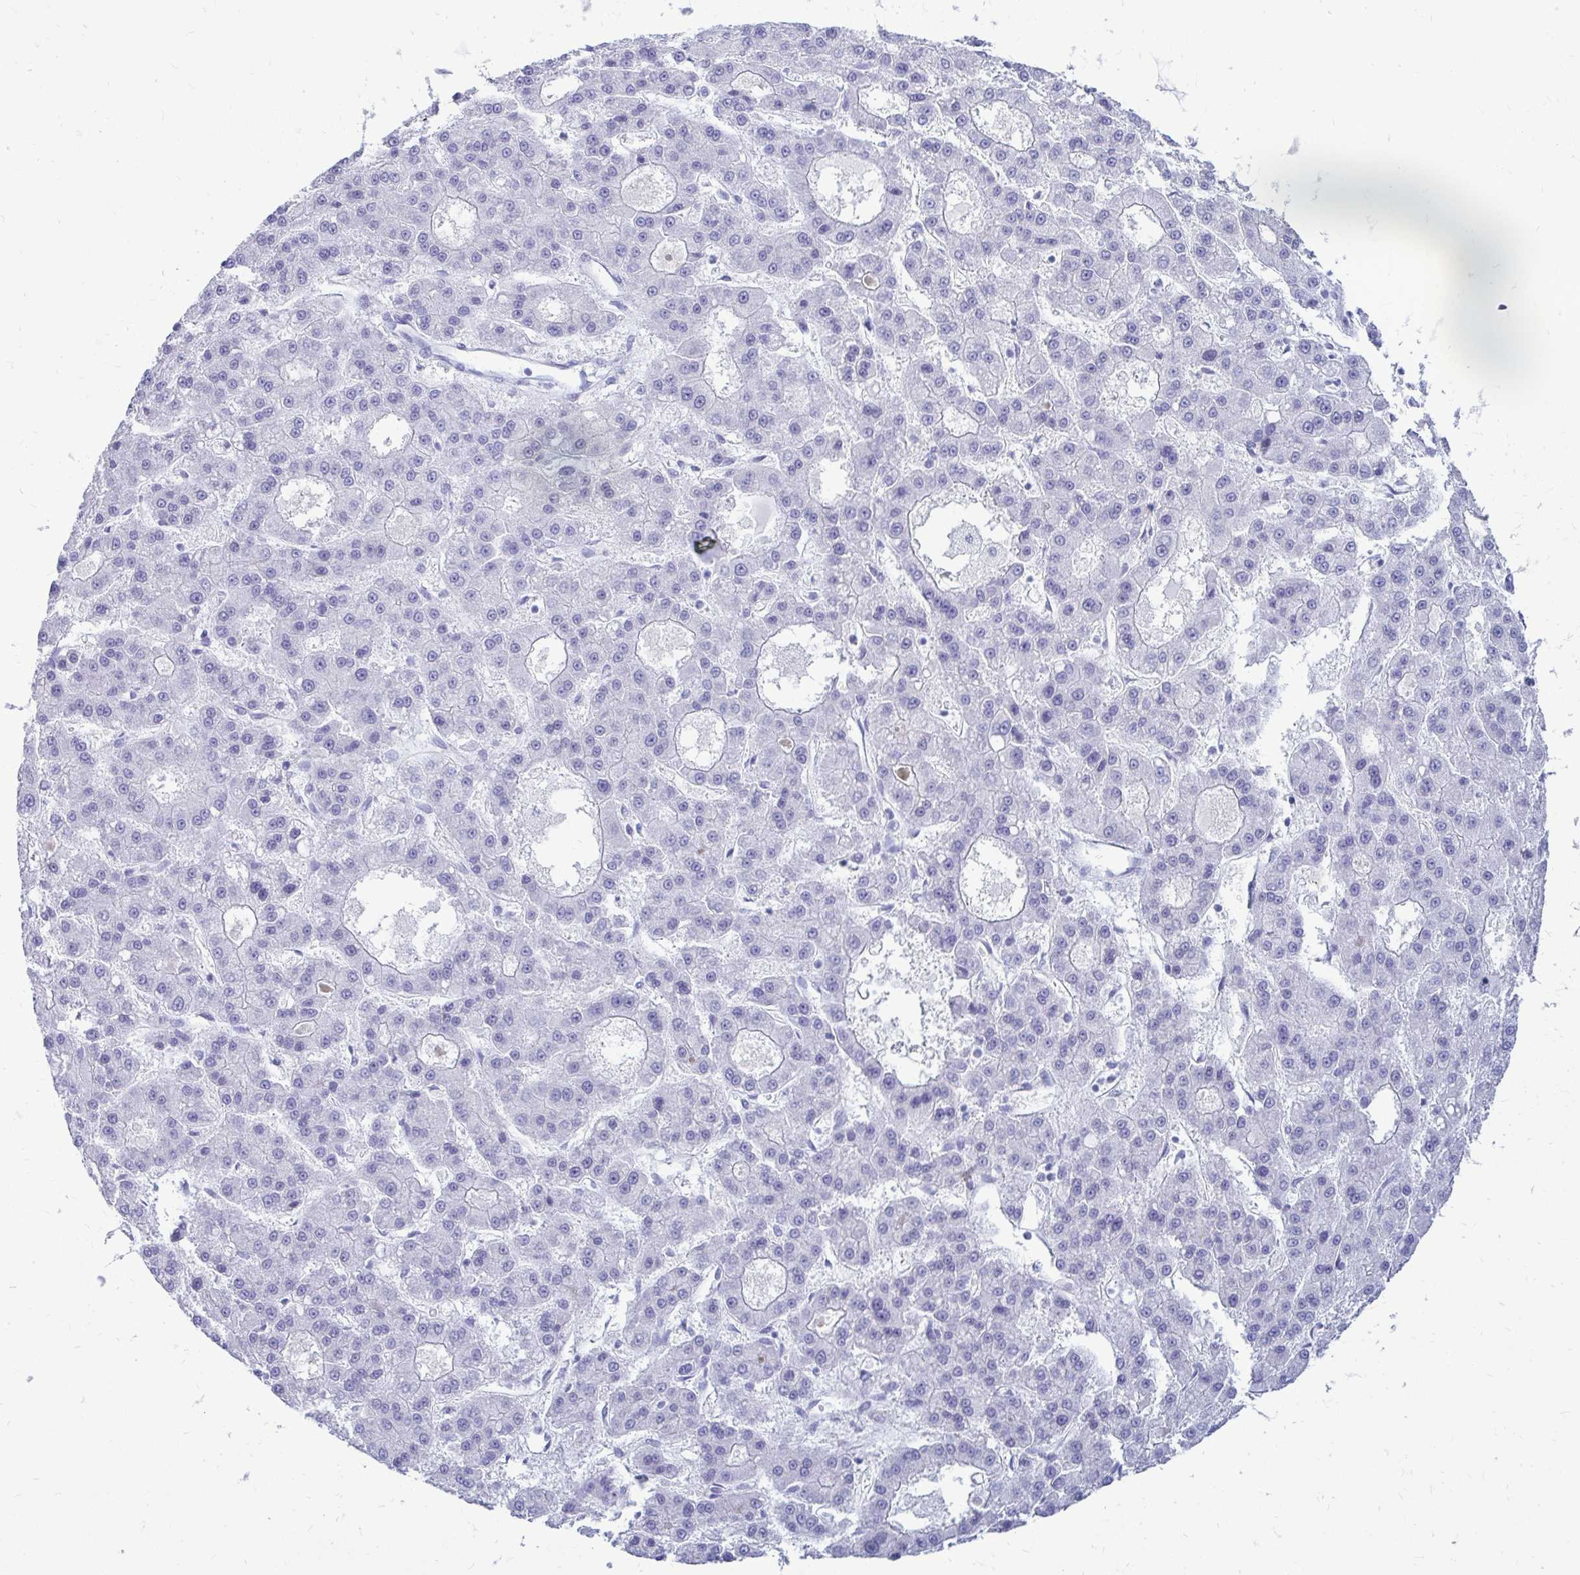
{"staining": {"intensity": "negative", "quantity": "none", "location": "none"}, "tissue": "liver cancer", "cell_type": "Tumor cells", "image_type": "cancer", "snomed": [{"axis": "morphology", "description": "Carcinoma, Hepatocellular, NOS"}, {"axis": "topography", "description": "Liver"}], "caption": "The immunohistochemistry micrograph has no significant staining in tumor cells of liver cancer (hepatocellular carcinoma) tissue.", "gene": "OR10R2", "patient": {"sex": "male", "age": 70}}